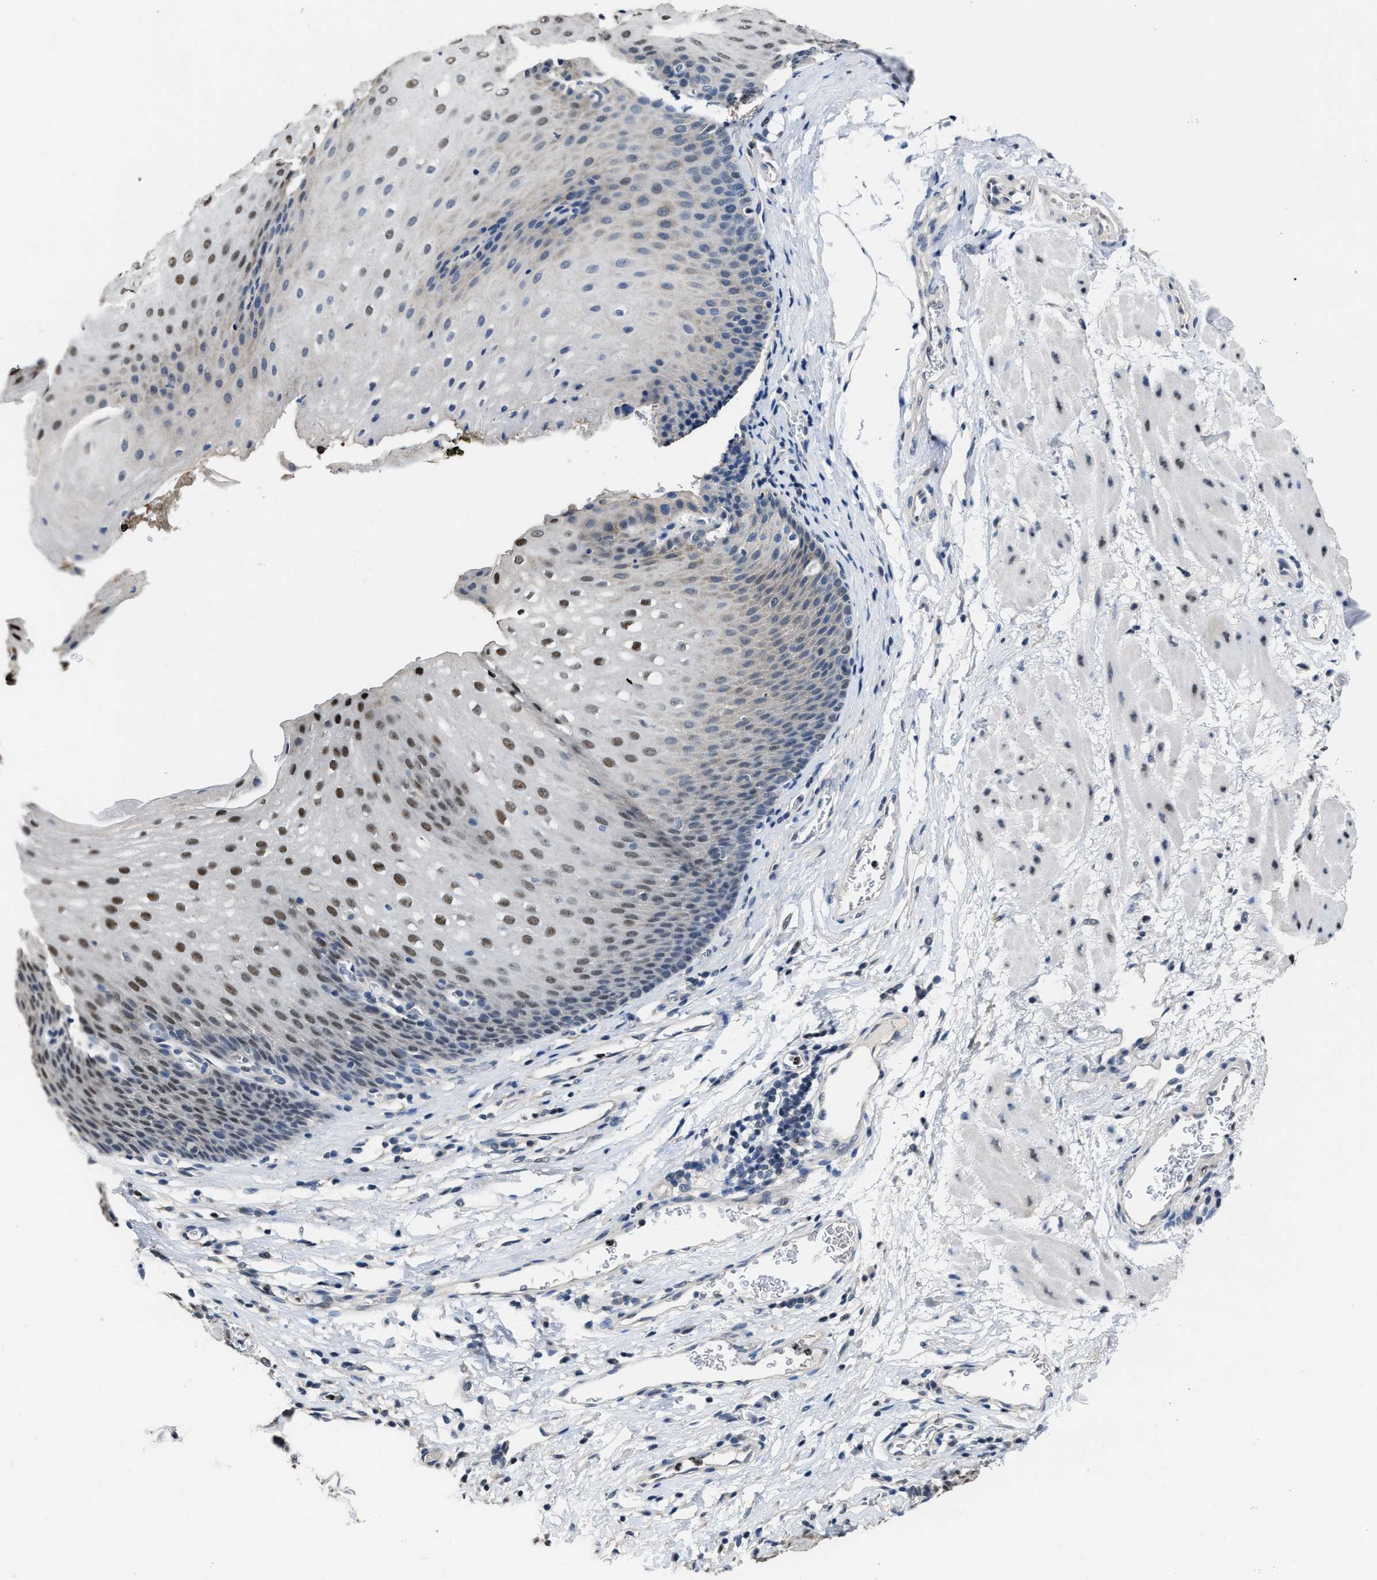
{"staining": {"intensity": "moderate", "quantity": "25%-75%", "location": "nuclear"}, "tissue": "esophagus", "cell_type": "Squamous epithelial cells", "image_type": "normal", "snomed": [{"axis": "morphology", "description": "Normal tissue, NOS"}, {"axis": "topography", "description": "Esophagus"}], "caption": "DAB (3,3'-diaminobenzidine) immunohistochemical staining of unremarkable esophagus displays moderate nuclear protein staining in about 25%-75% of squamous epithelial cells.", "gene": "ZNF20", "patient": {"sex": "male", "age": 48}}